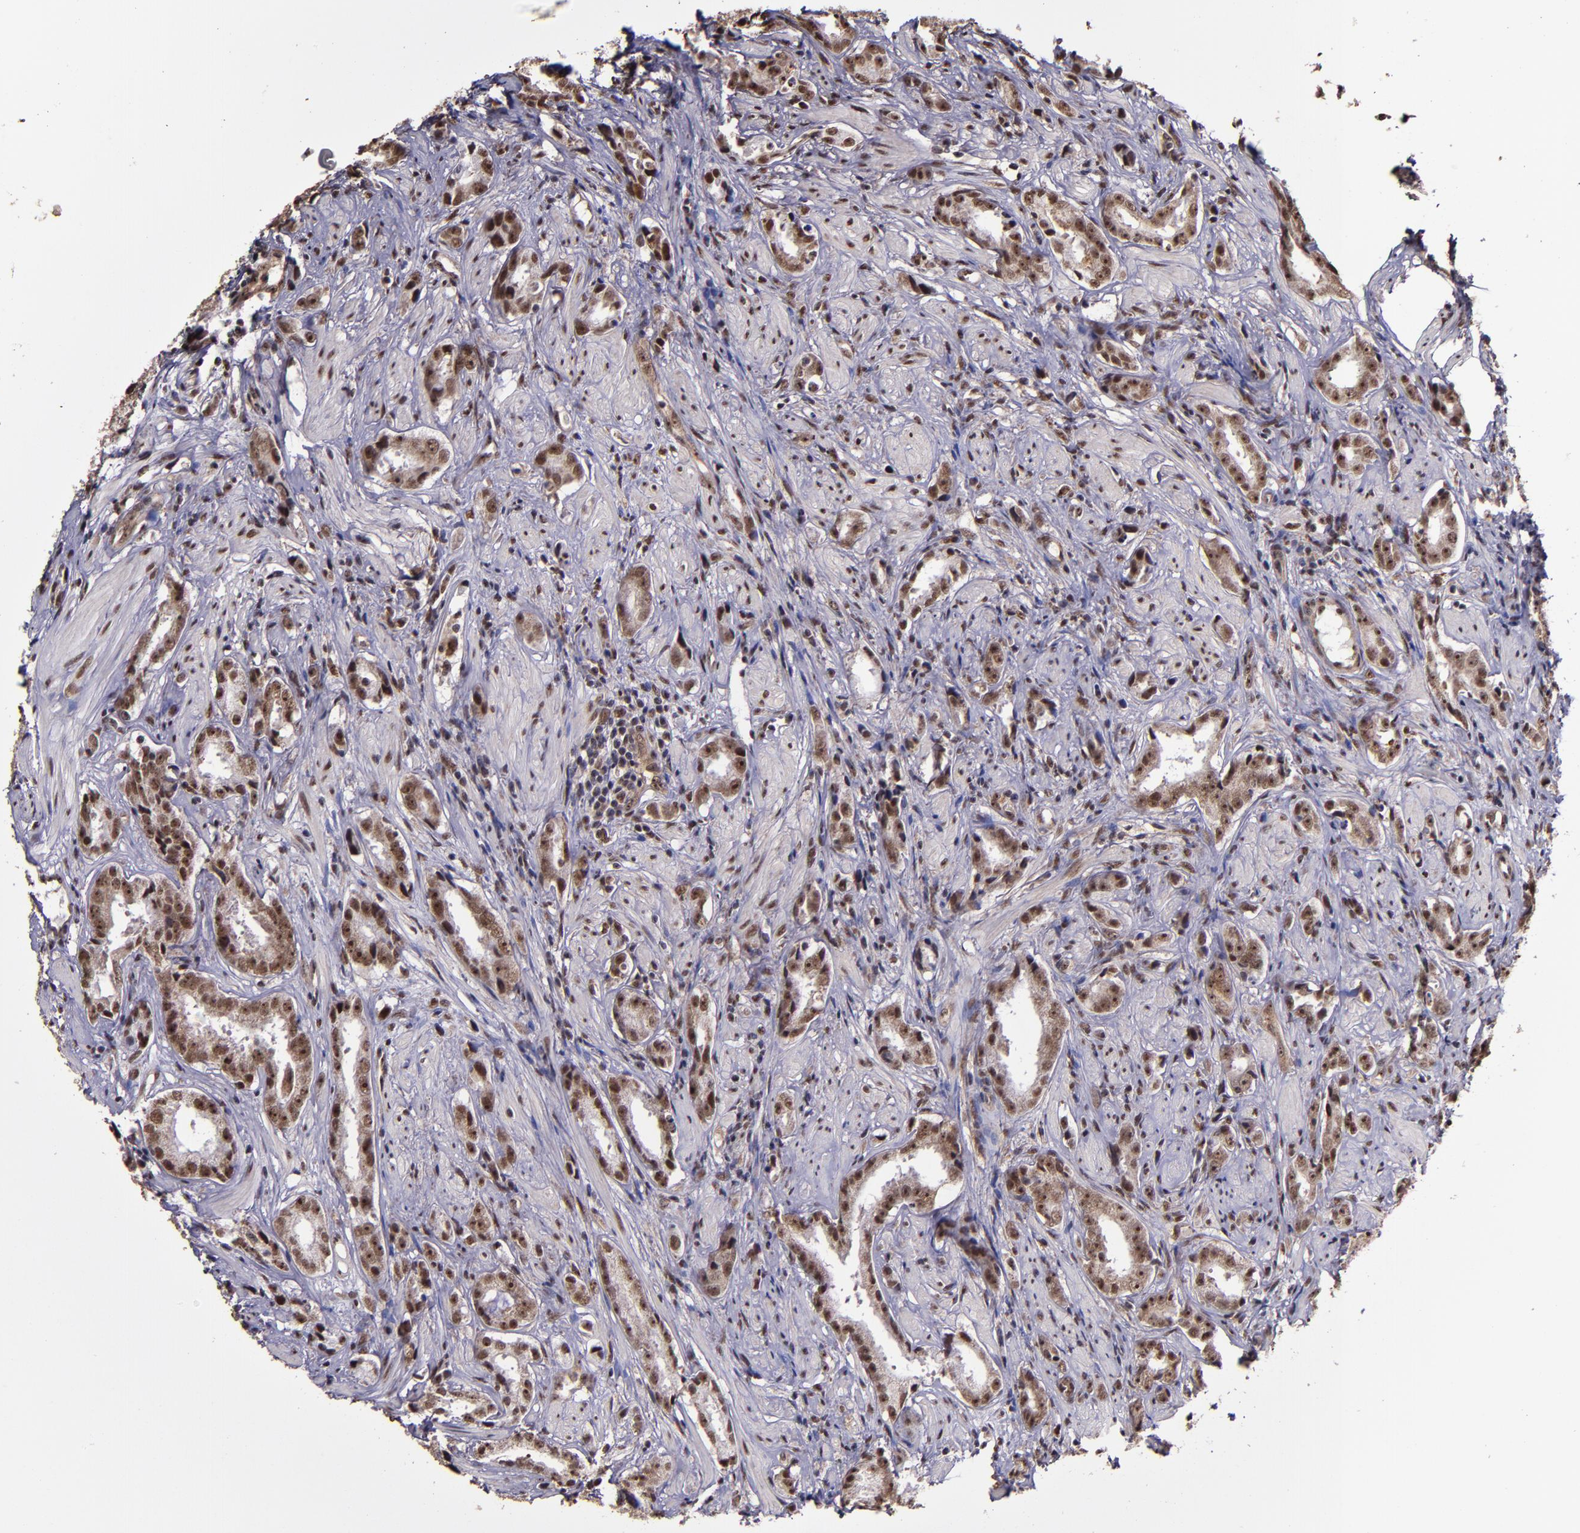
{"staining": {"intensity": "strong", "quantity": ">75%", "location": "cytoplasmic/membranous,nuclear"}, "tissue": "prostate cancer", "cell_type": "Tumor cells", "image_type": "cancer", "snomed": [{"axis": "morphology", "description": "Adenocarcinoma, Medium grade"}, {"axis": "topography", "description": "Prostate"}], "caption": "Strong cytoplasmic/membranous and nuclear protein staining is seen in about >75% of tumor cells in medium-grade adenocarcinoma (prostate). Nuclei are stained in blue.", "gene": "CECR2", "patient": {"sex": "male", "age": 53}}